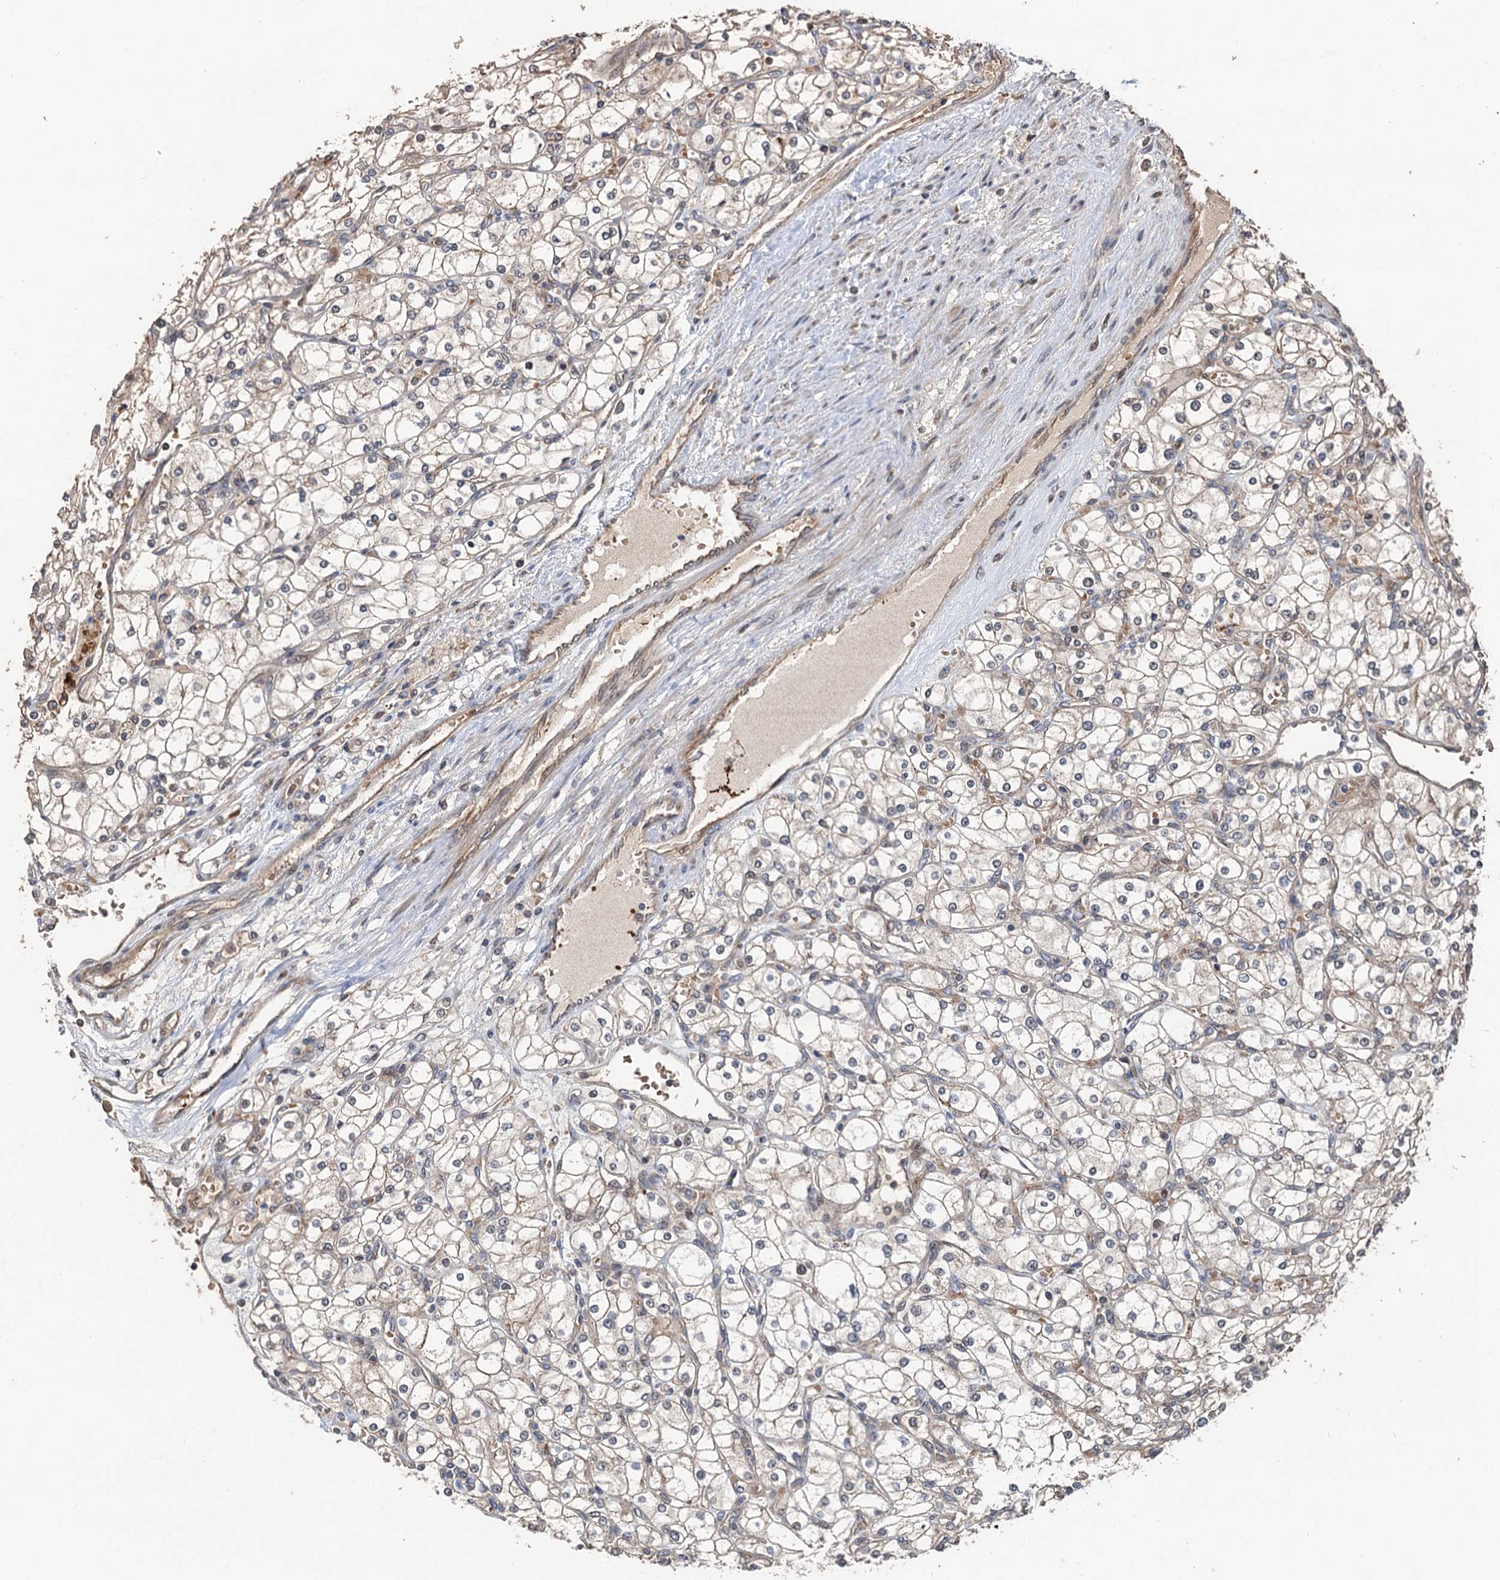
{"staining": {"intensity": "negative", "quantity": "none", "location": "none"}, "tissue": "renal cancer", "cell_type": "Tumor cells", "image_type": "cancer", "snomed": [{"axis": "morphology", "description": "Adenocarcinoma, NOS"}, {"axis": "topography", "description": "Kidney"}], "caption": "IHC micrograph of renal cancer stained for a protein (brown), which displays no positivity in tumor cells.", "gene": "DEXI", "patient": {"sex": "male", "age": 80}}